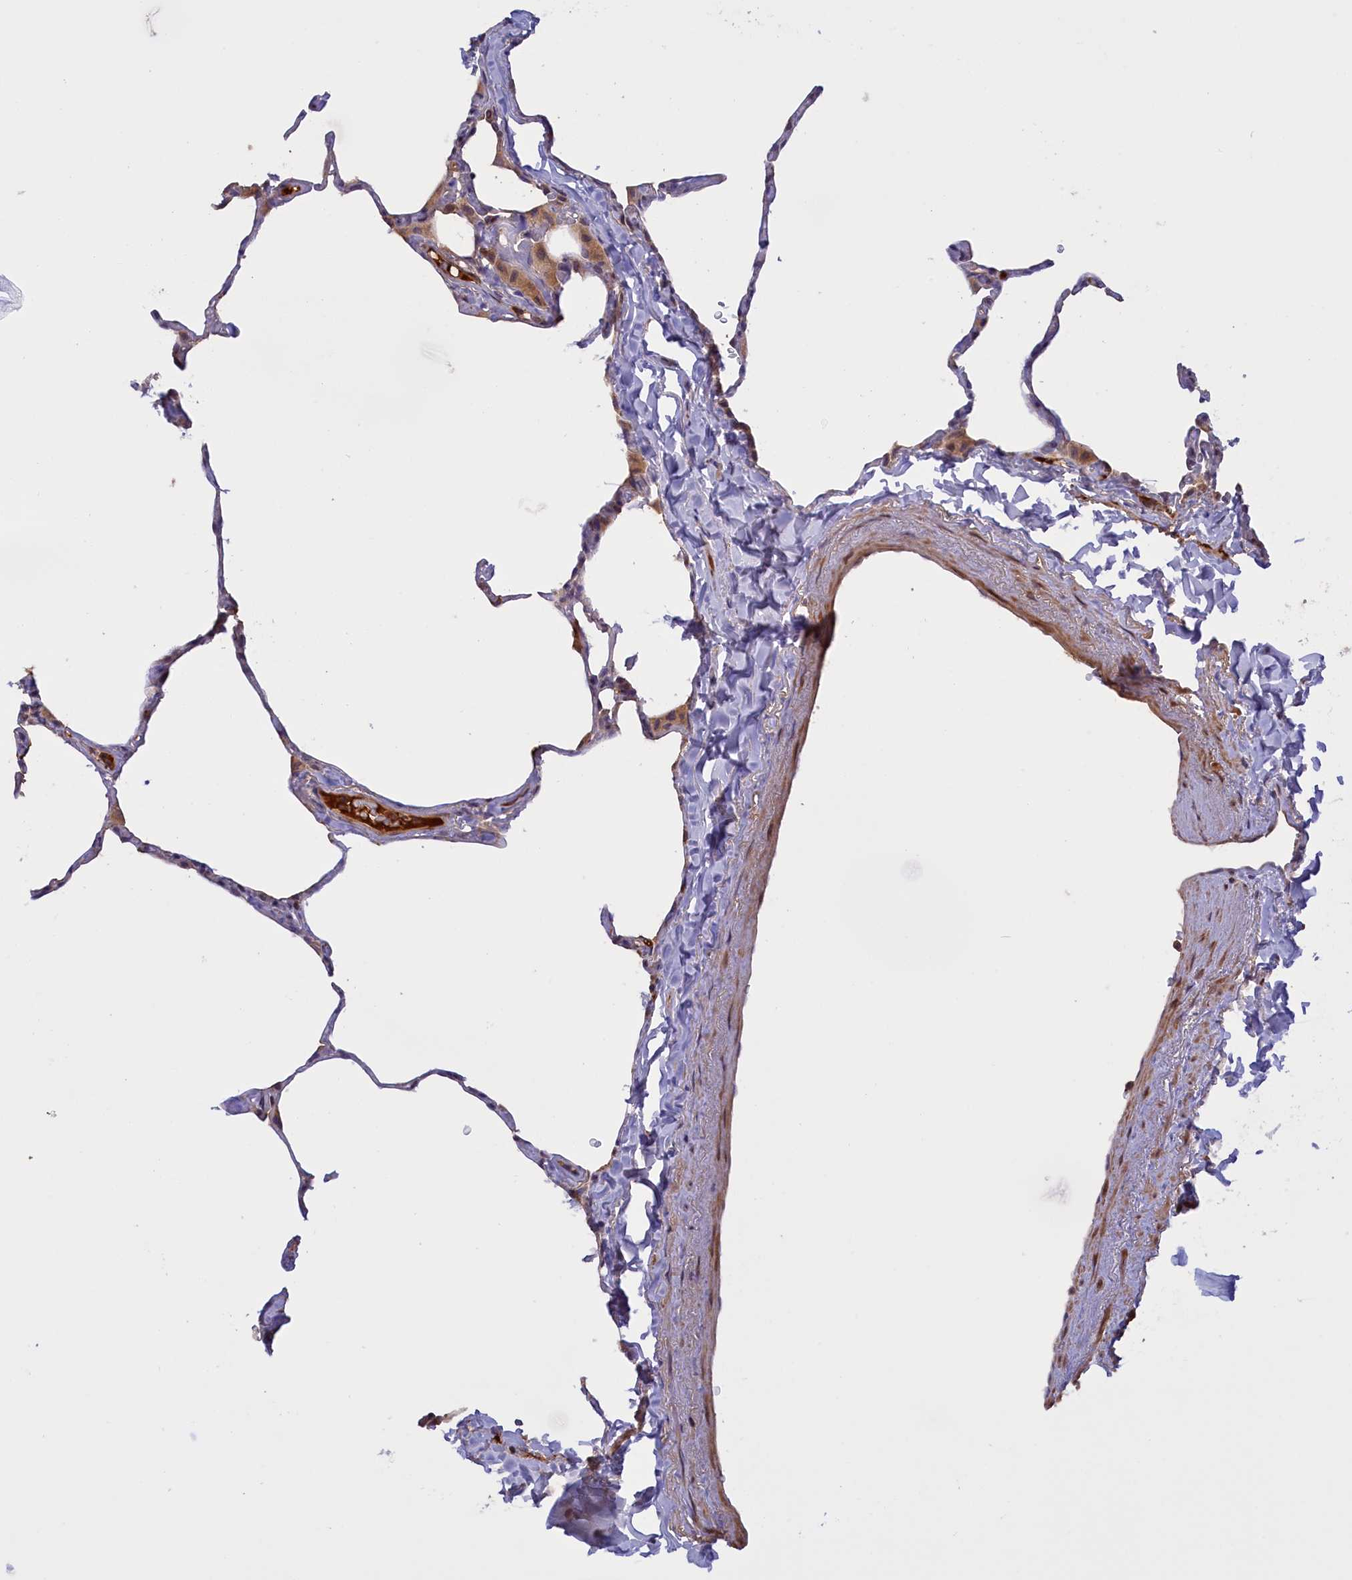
{"staining": {"intensity": "negative", "quantity": "none", "location": "none"}, "tissue": "lung", "cell_type": "Alveolar cells", "image_type": "normal", "snomed": [{"axis": "morphology", "description": "Normal tissue, NOS"}, {"axis": "topography", "description": "Lung"}], "caption": "Human lung stained for a protein using IHC reveals no expression in alveolar cells.", "gene": "RRAD", "patient": {"sex": "male", "age": 65}}